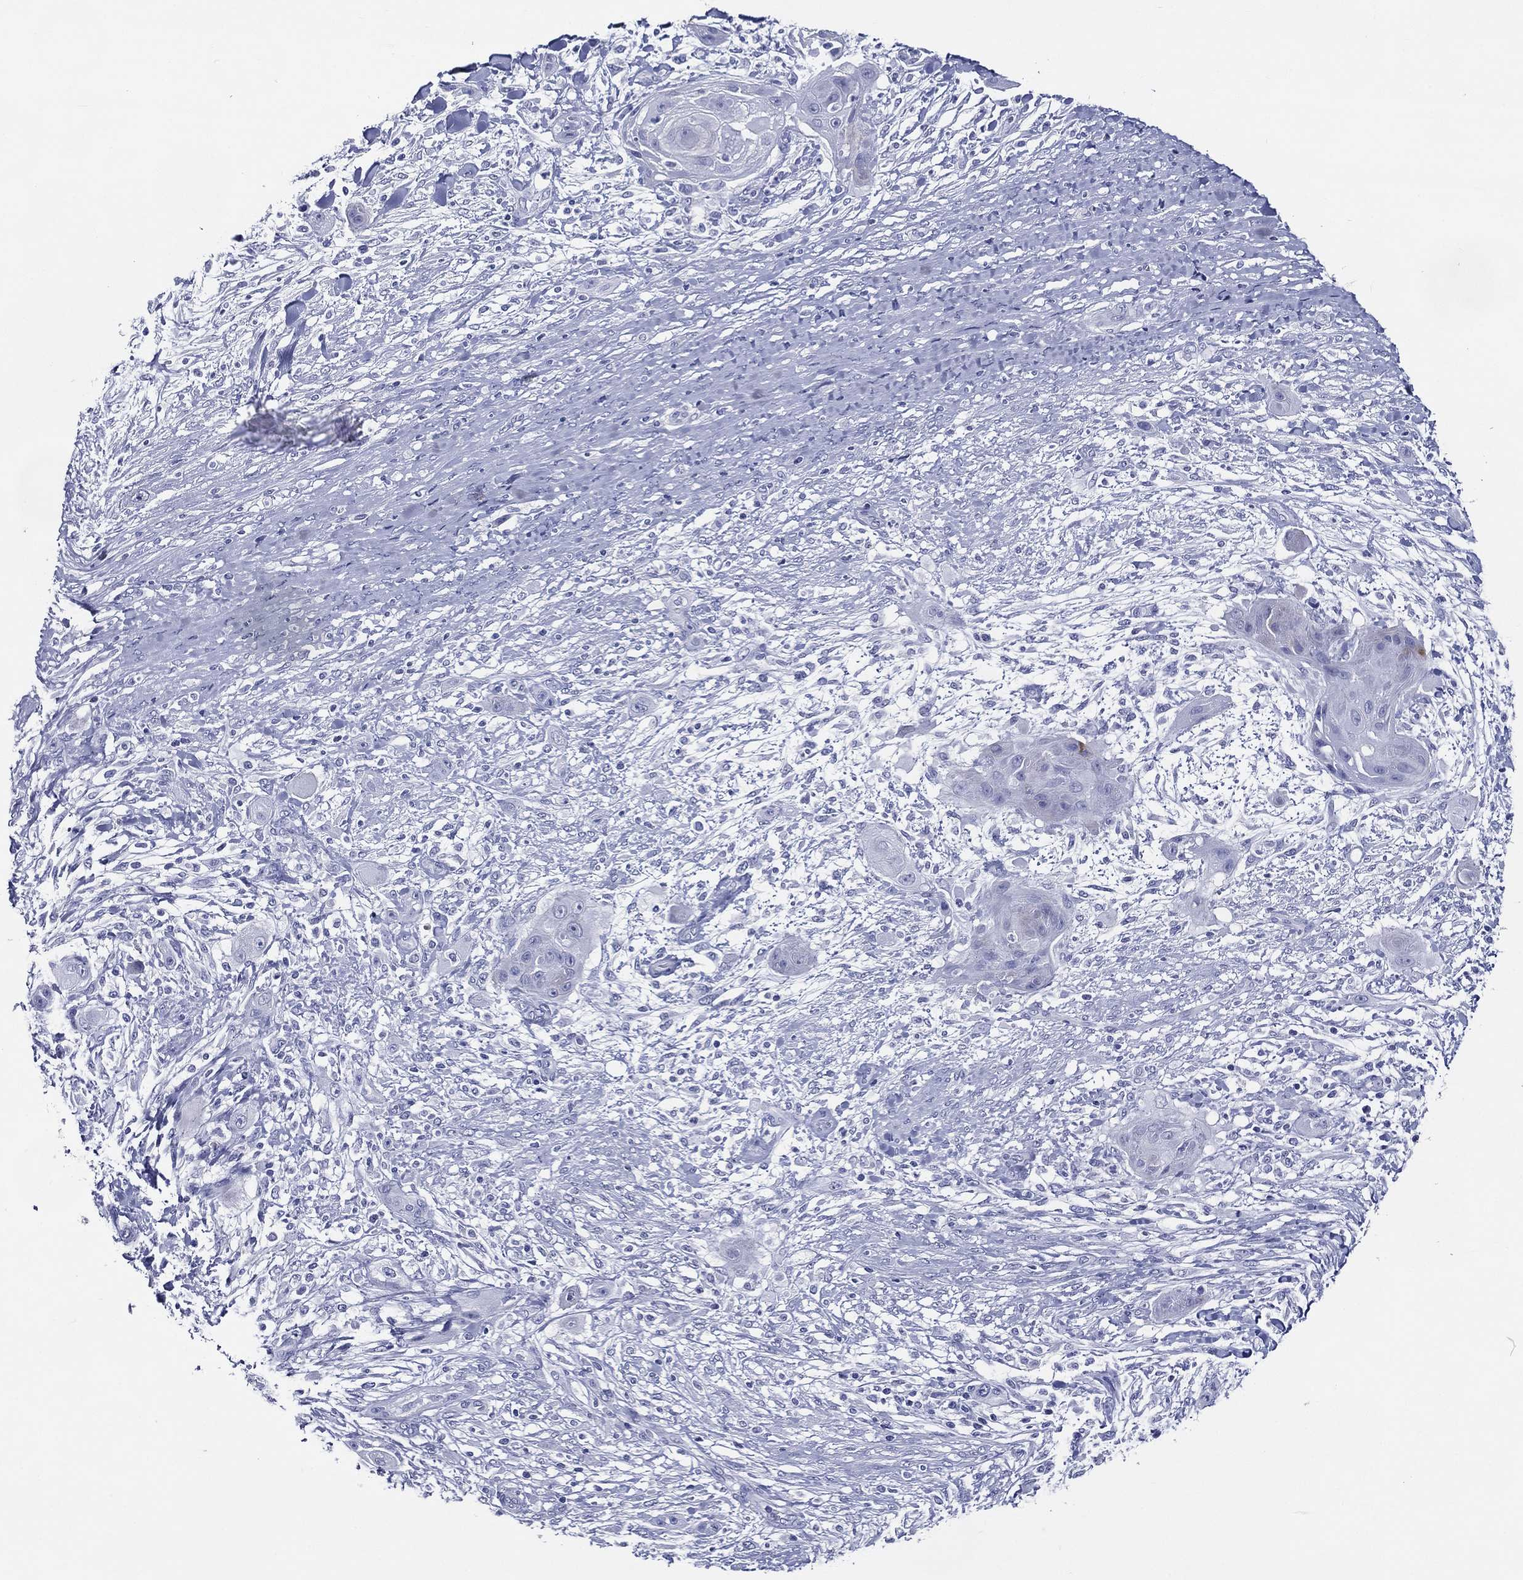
{"staining": {"intensity": "negative", "quantity": "none", "location": "none"}, "tissue": "skin cancer", "cell_type": "Tumor cells", "image_type": "cancer", "snomed": [{"axis": "morphology", "description": "Squamous cell carcinoma, NOS"}, {"axis": "topography", "description": "Skin"}], "caption": "Human skin squamous cell carcinoma stained for a protein using immunohistochemistry displays no positivity in tumor cells.", "gene": "ACE2", "patient": {"sex": "male", "age": 62}}